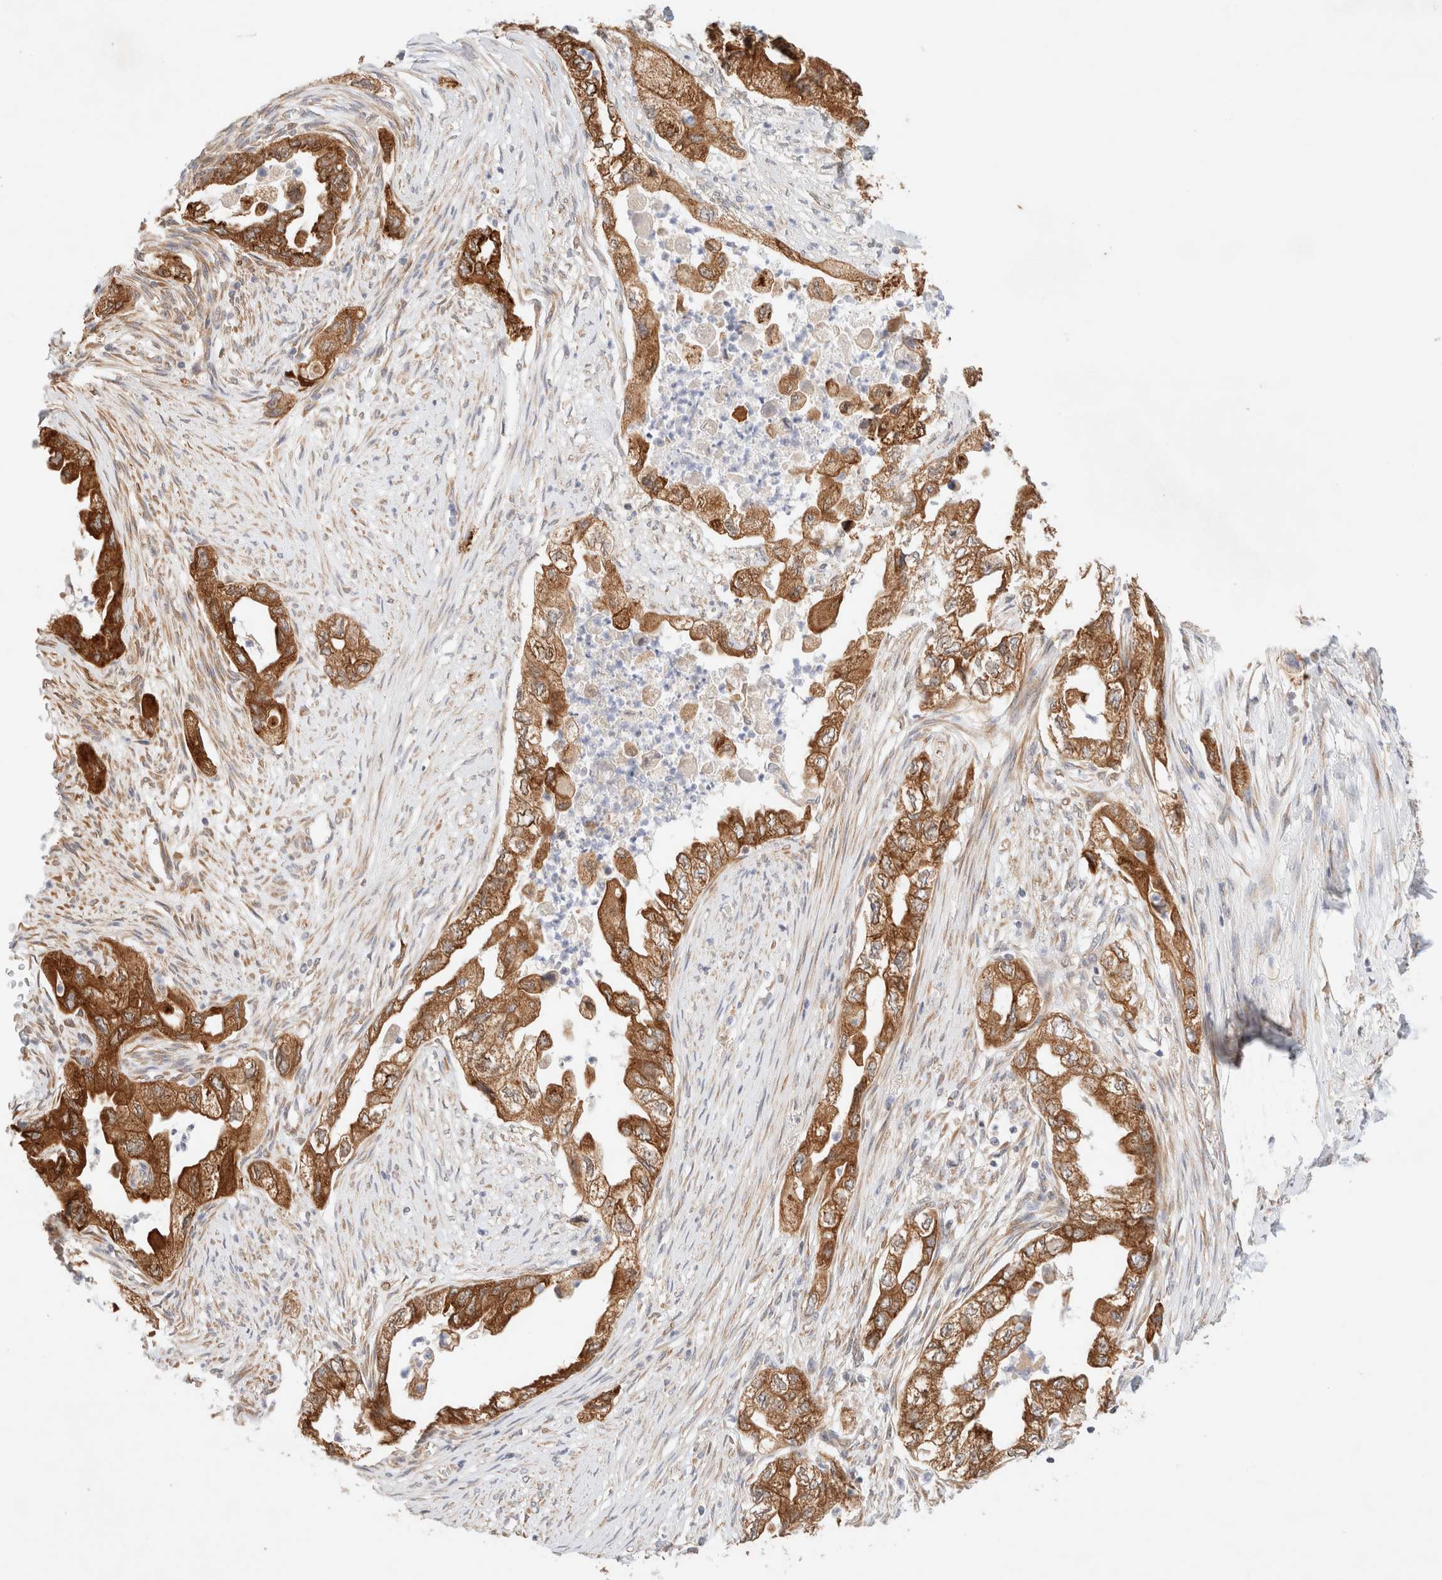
{"staining": {"intensity": "strong", "quantity": ">75%", "location": "cytoplasmic/membranous"}, "tissue": "pancreatic cancer", "cell_type": "Tumor cells", "image_type": "cancer", "snomed": [{"axis": "morphology", "description": "Adenocarcinoma, NOS"}, {"axis": "topography", "description": "Pancreas"}], "caption": "Tumor cells show strong cytoplasmic/membranous positivity in about >75% of cells in pancreatic cancer (adenocarcinoma).", "gene": "RRP15", "patient": {"sex": "female", "age": 73}}